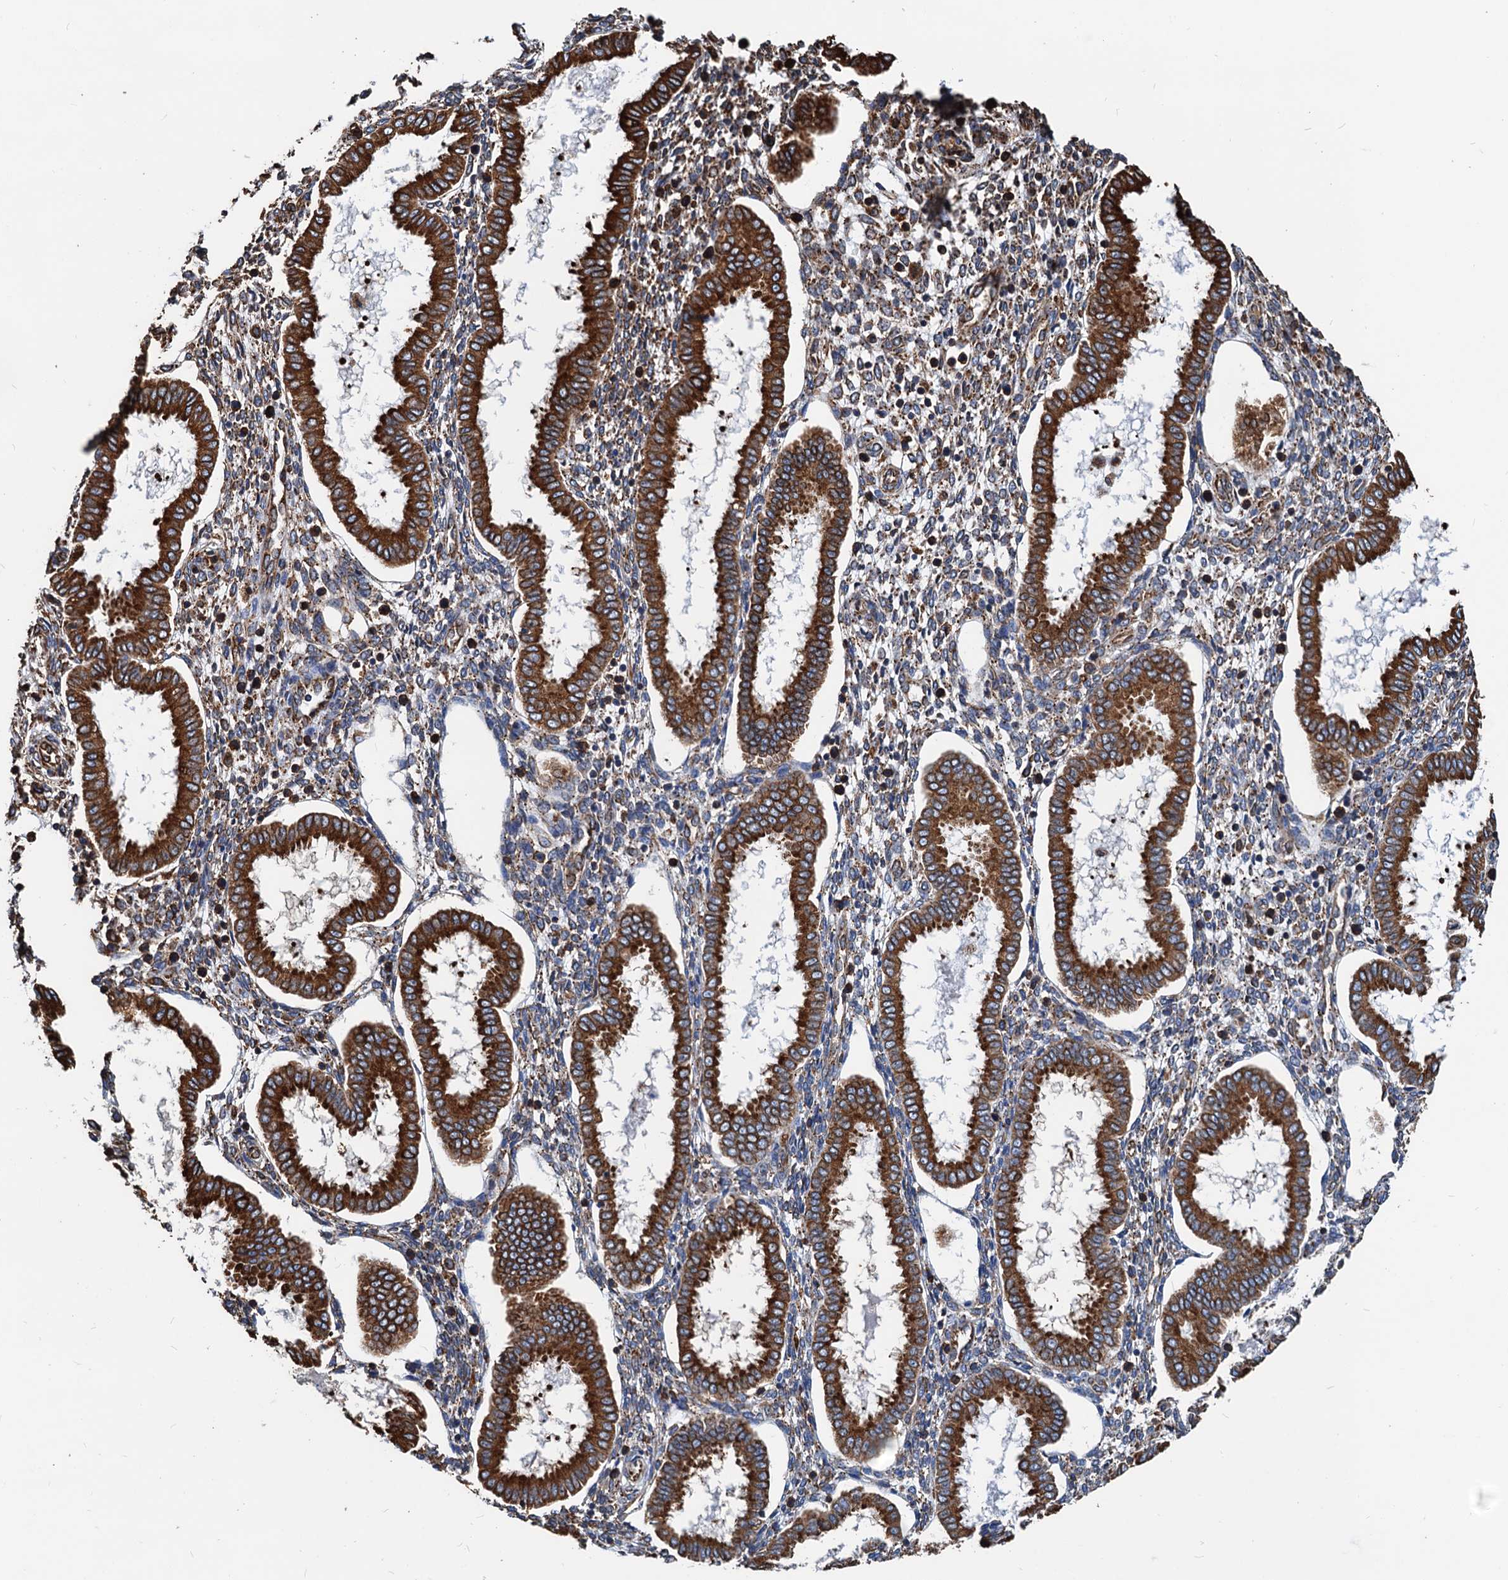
{"staining": {"intensity": "weak", "quantity": "25%-75%", "location": "cytoplasmic/membranous"}, "tissue": "endometrium", "cell_type": "Cells in endometrial stroma", "image_type": "normal", "snomed": [{"axis": "morphology", "description": "Normal tissue, NOS"}, {"axis": "topography", "description": "Endometrium"}], "caption": "Immunohistochemistry (IHC) micrograph of normal endometrium: endometrium stained using IHC reveals low levels of weak protein expression localized specifically in the cytoplasmic/membranous of cells in endometrial stroma, appearing as a cytoplasmic/membranous brown color.", "gene": "HSPA5", "patient": {"sex": "female", "age": 24}}